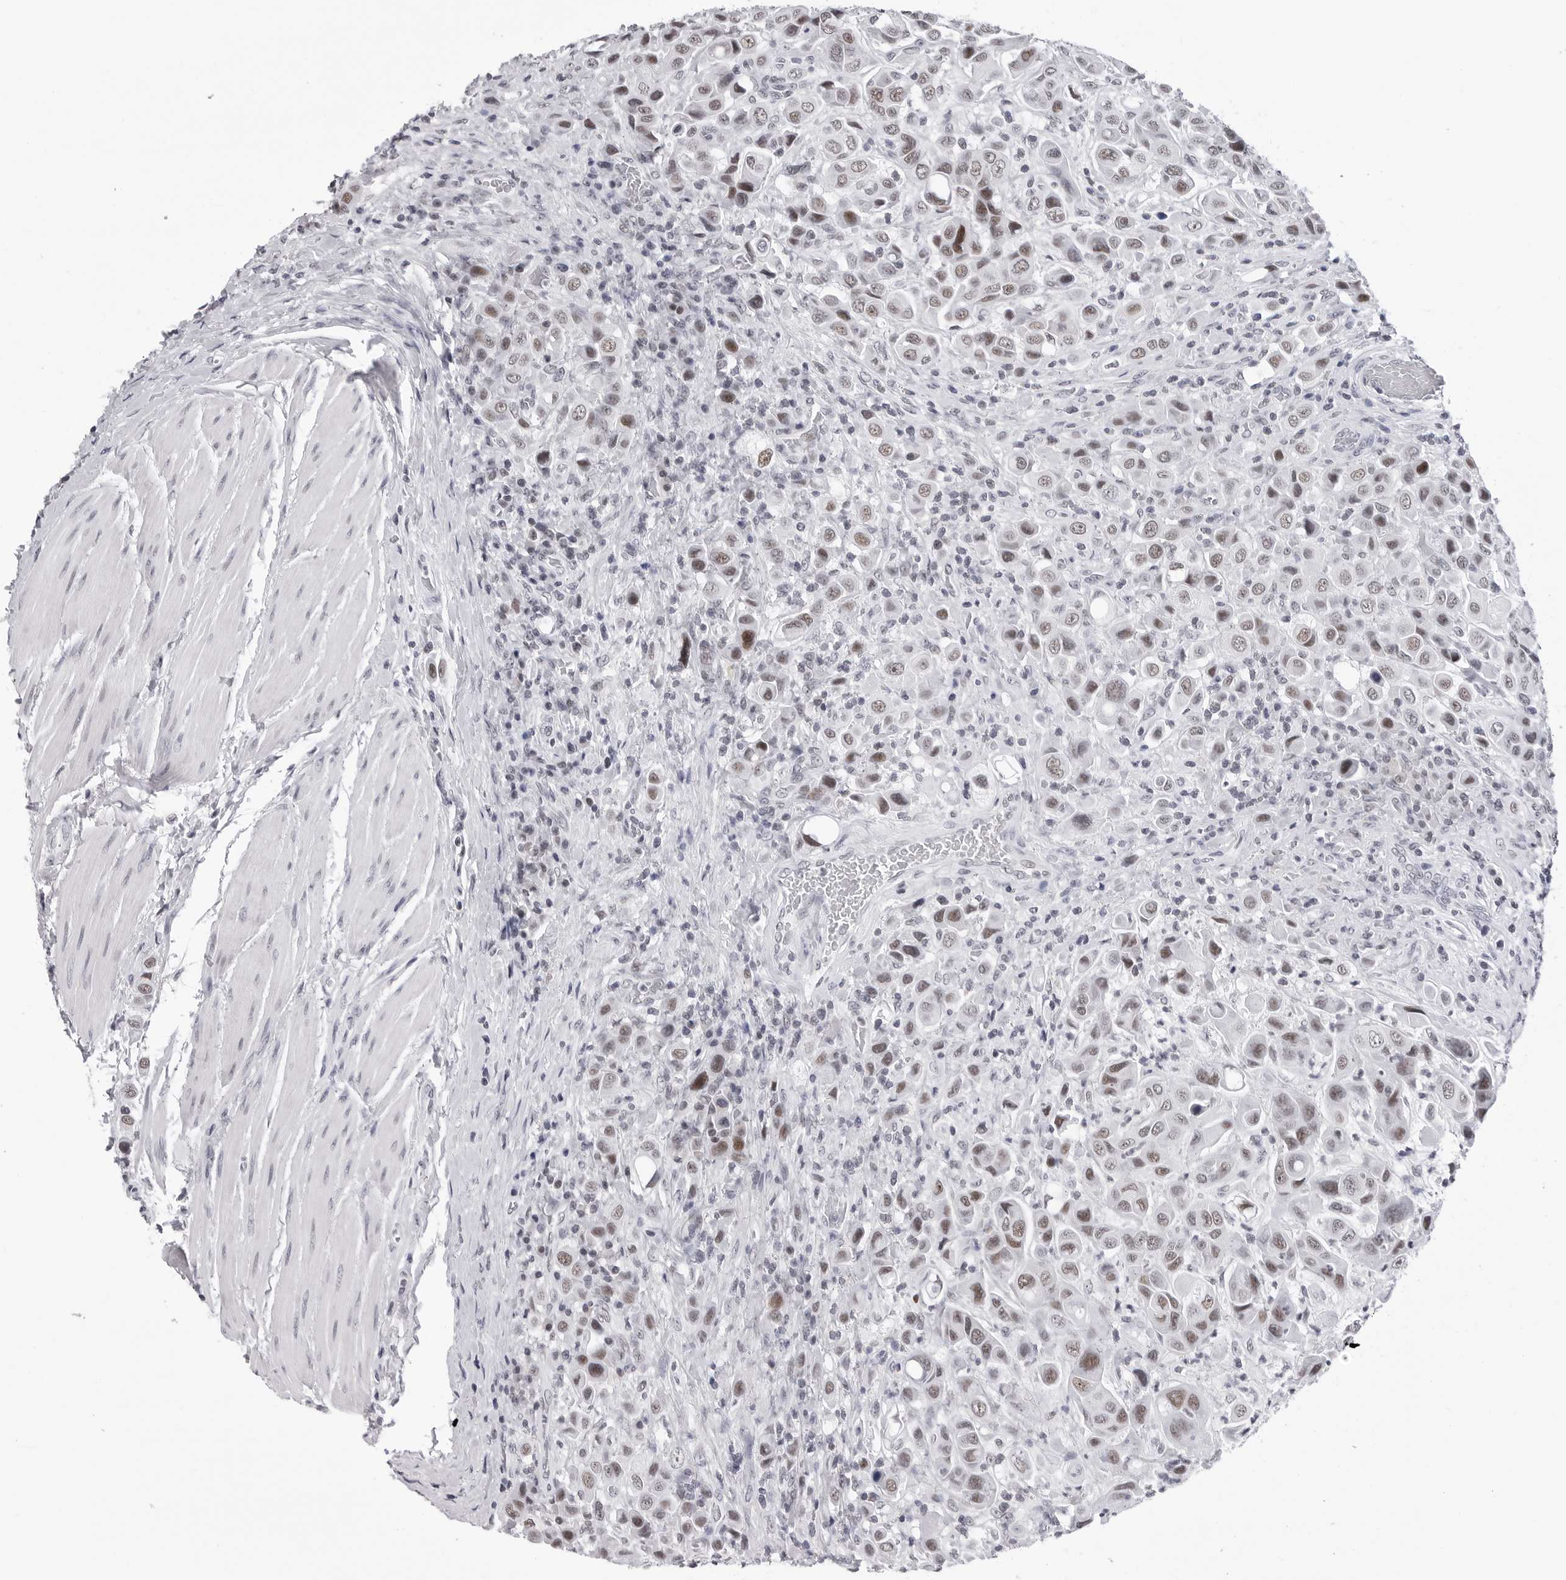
{"staining": {"intensity": "moderate", "quantity": ">75%", "location": "nuclear"}, "tissue": "urothelial cancer", "cell_type": "Tumor cells", "image_type": "cancer", "snomed": [{"axis": "morphology", "description": "Urothelial carcinoma, High grade"}, {"axis": "topography", "description": "Urinary bladder"}], "caption": "IHC of high-grade urothelial carcinoma reveals medium levels of moderate nuclear positivity in approximately >75% of tumor cells.", "gene": "SF3B4", "patient": {"sex": "male", "age": 50}}